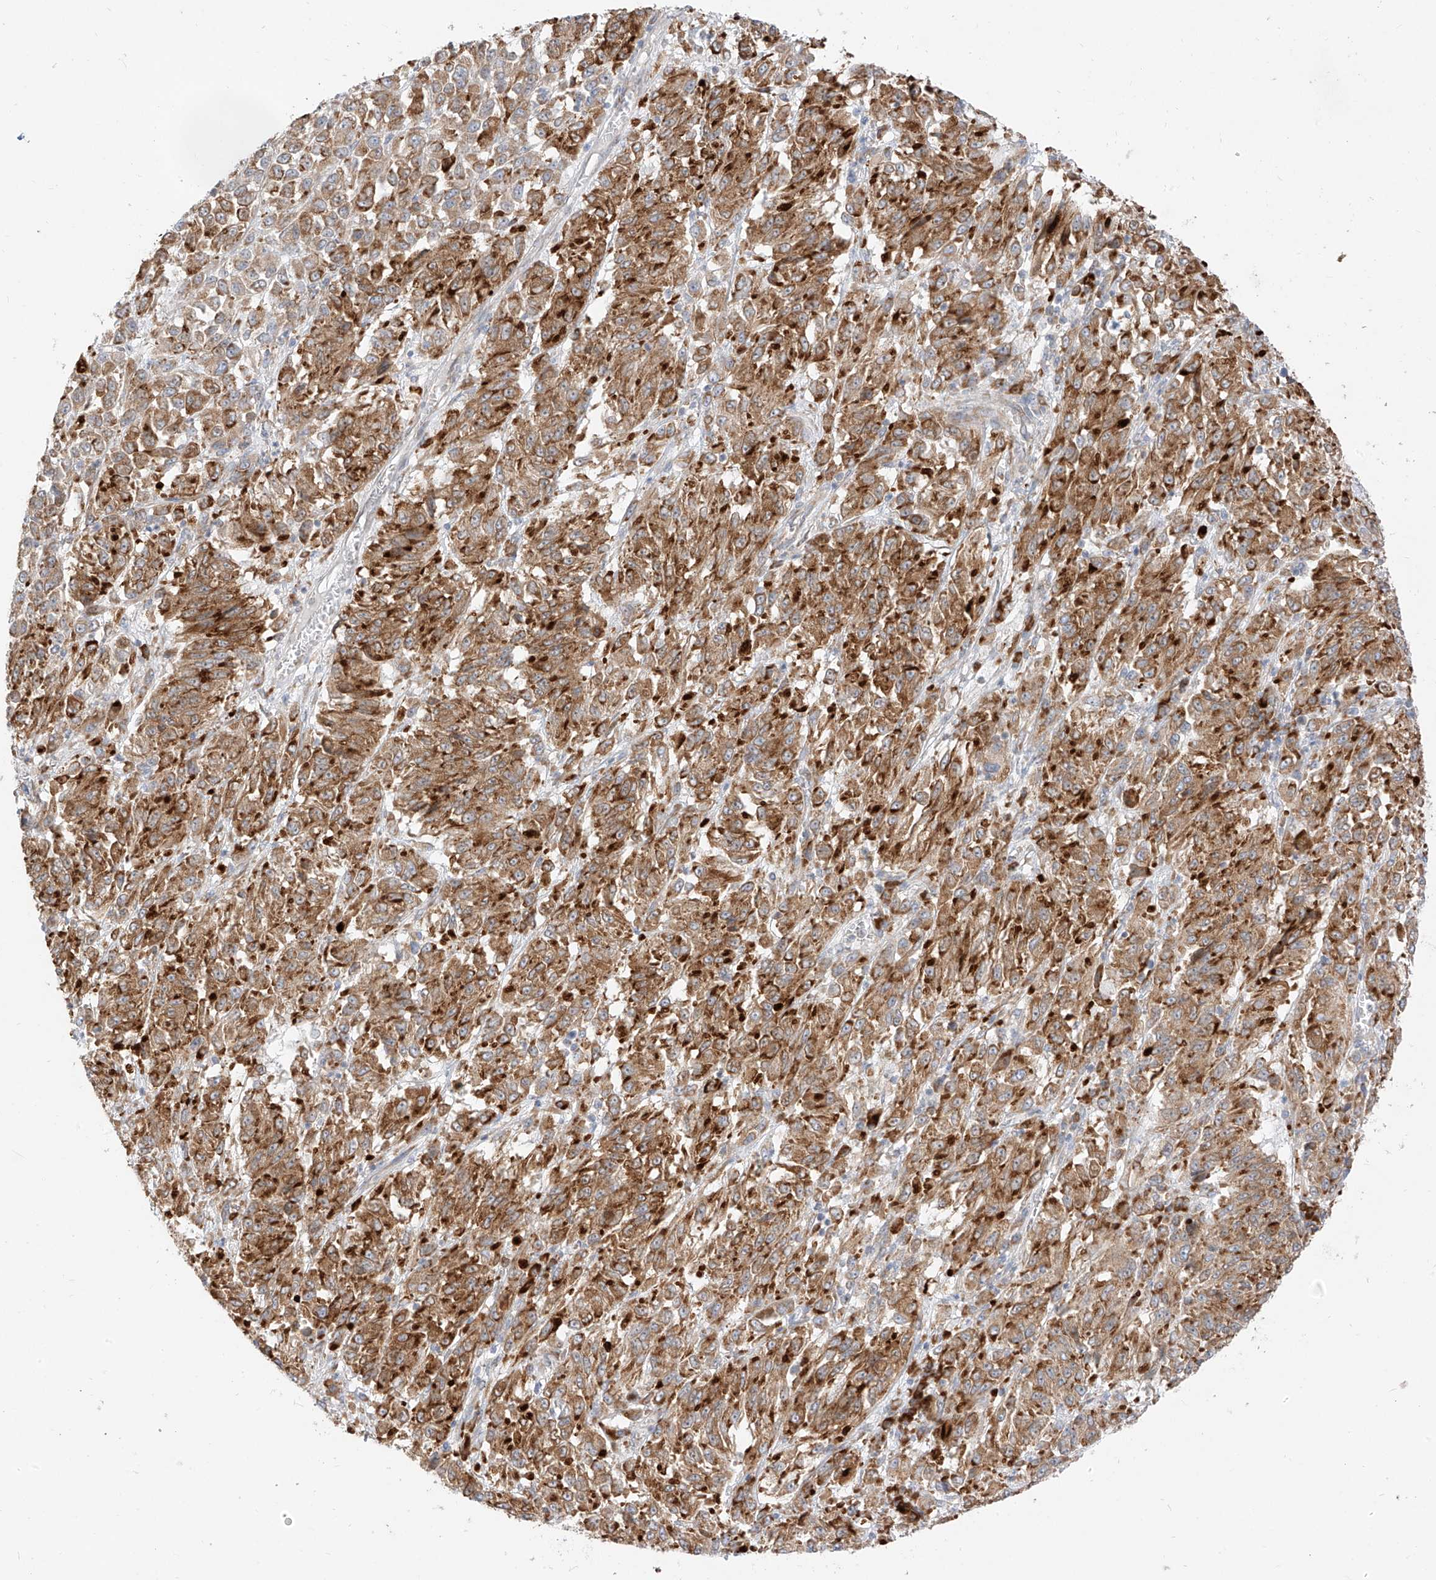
{"staining": {"intensity": "strong", "quantity": ">75%", "location": "cytoplasmic/membranous"}, "tissue": "melanoma", "cell_type": "Tumor cells", "image_type": "cancer", "snomed": [{"axis": "morphology", "description": "Malignant melanoma, Metastatic site"}, {"axis": "topography", "description": "Lung"}], "caption": "Melanoma was stained to show a protein in brown. There is high levels of strong cytoplasmic/membranous staining in about >75% of tumor cells.", "gene": "STT3A", "patient": {"sex": "male", "age": 64}}